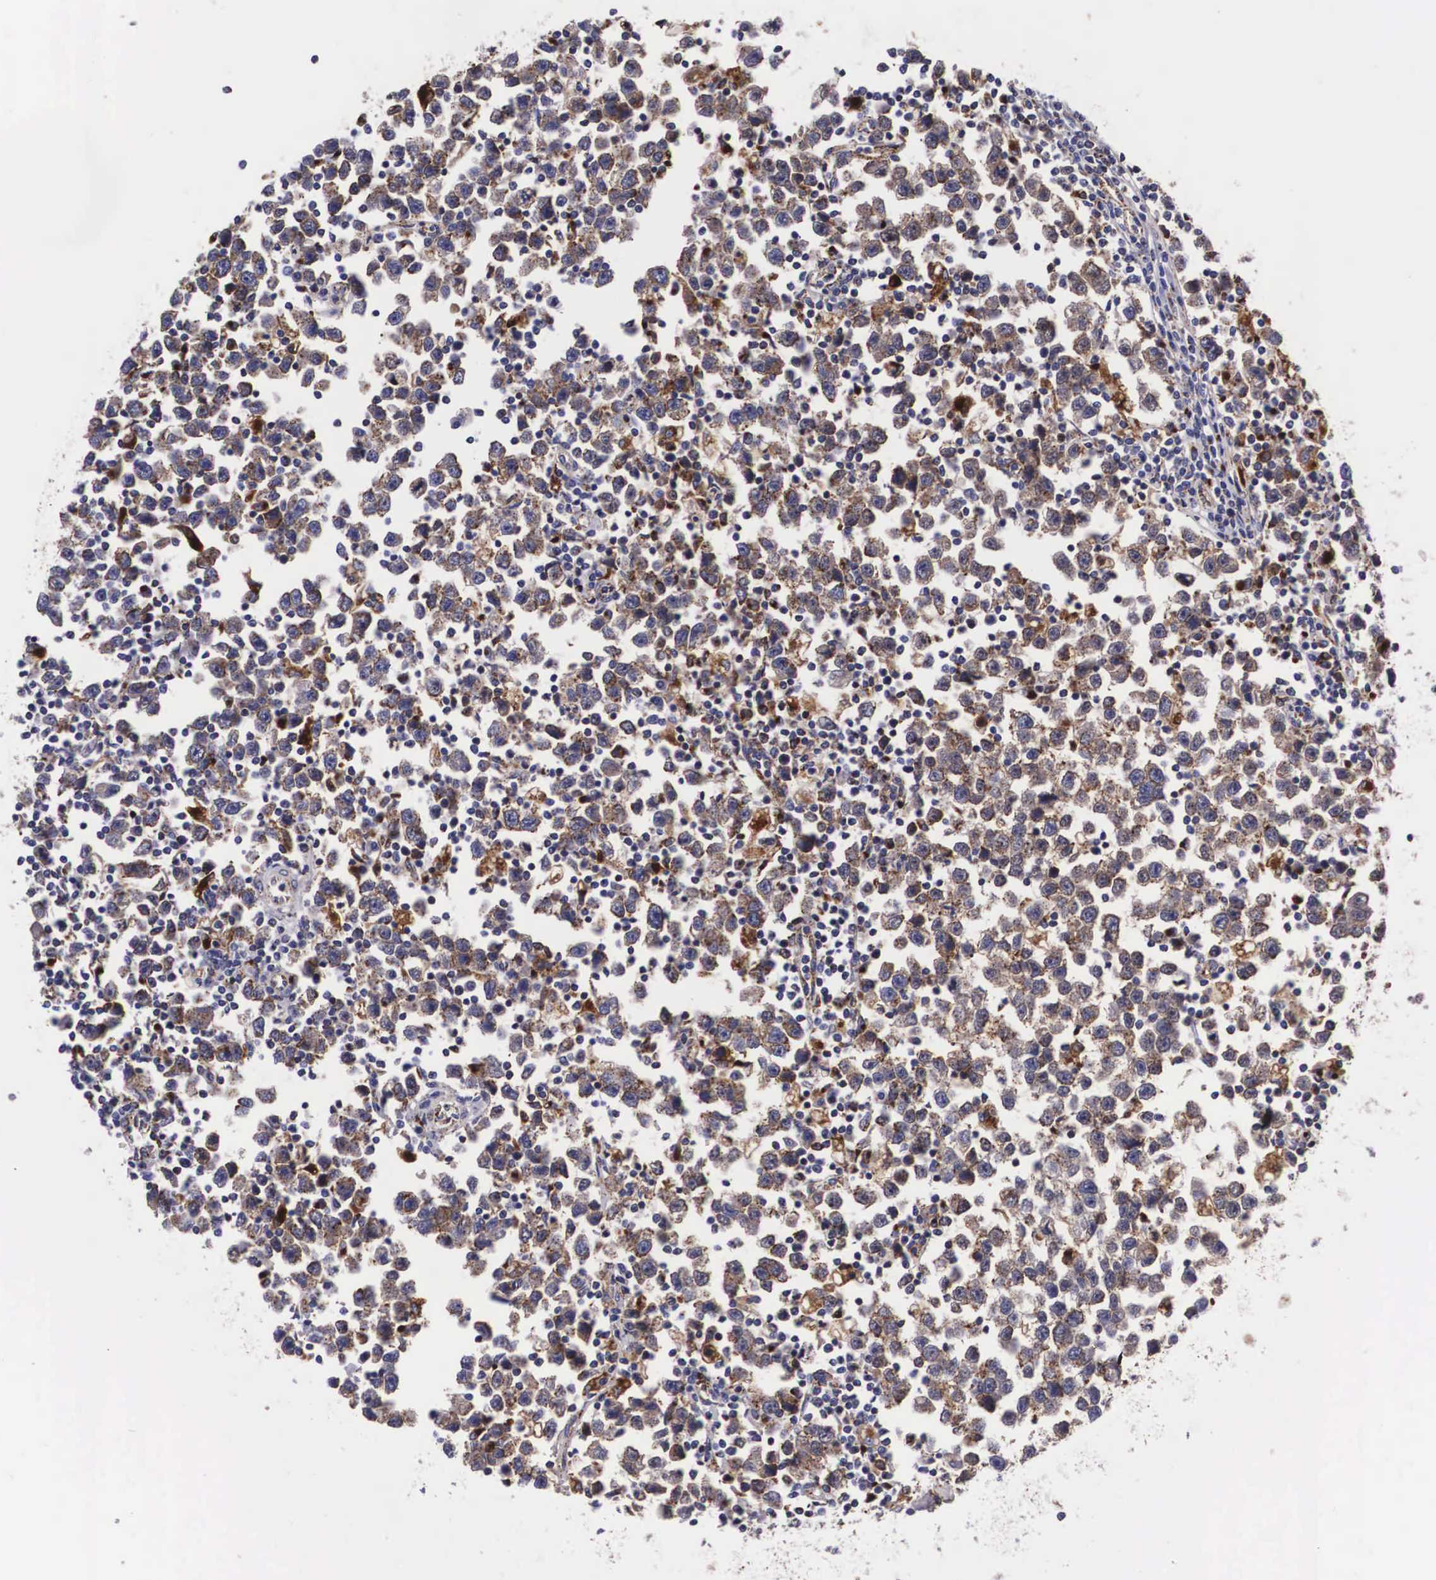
{"staining": {"intensity": "moderate", "quantity": "25%-75%", "location": "cytoplasmic/membranous"}, "tissue": "testis cancer", "cell_type": "Tumor cells", "image_type": "cancer", "snomed": [{"axis": "morphology", "description": "Seminoma, NOS"}, {"axis": "topography", "description": "Testis"}], "caption": "Testis cancer stained for a protein demonstrates moderate cytoplasmic/membranous positivity in tumor cells.", "gene": "NAGA", "patient": {"sex": "male", "age": 43}}